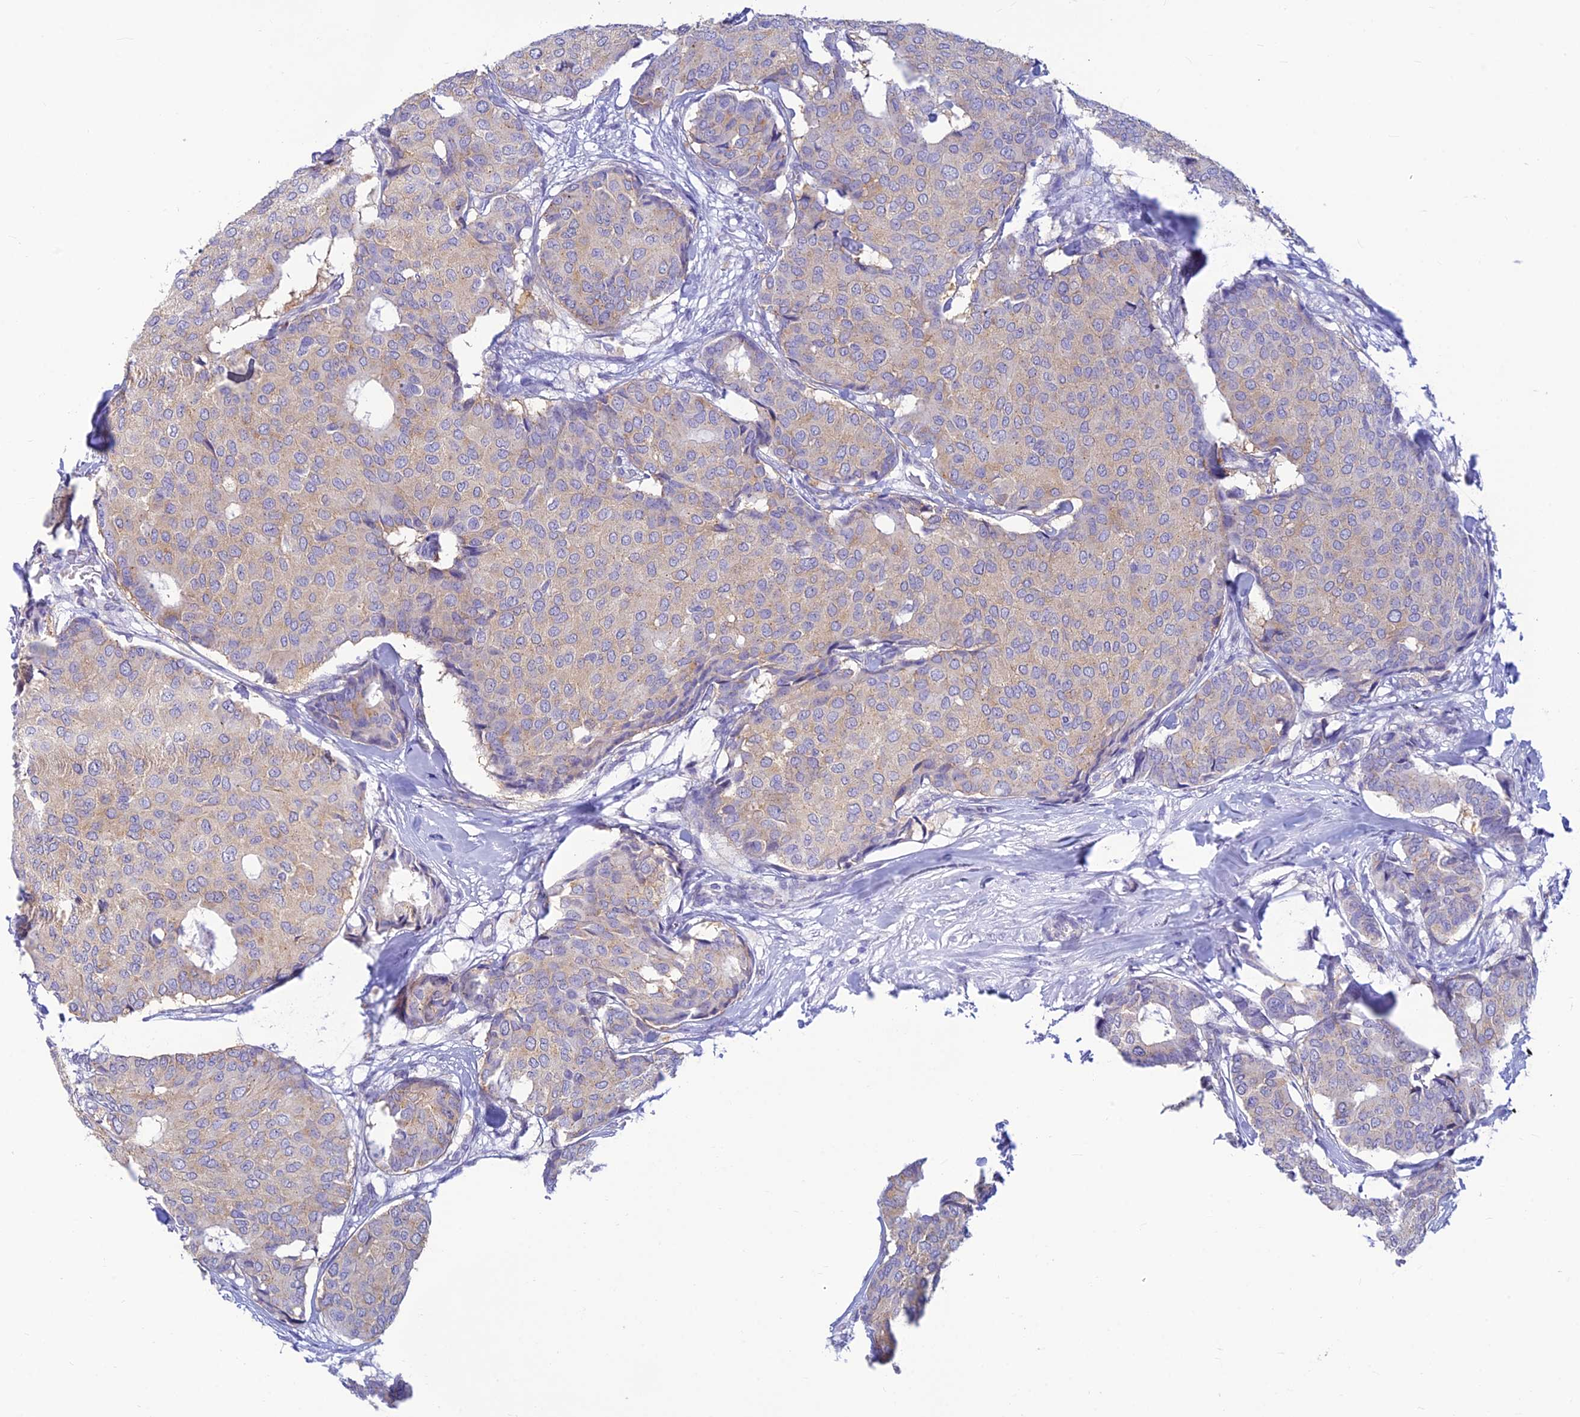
{"staining": {"intensity": "weak", "quantity": "<25%", "location": "cytoplasmic/membranous"}, "tissue": "breast cancer", "cell_type": "Tumor cells", "image_type": "cancer", "snomed": [{"axis": "morphology", "description": "Duct carcinoma"}, {"axis": "topography", "description": "Breast"}], "caption": "Human infiltrating ductal carcinoma (breast) stained for a protein using immunohistochemistry reveals no staining in tumor cells.", "gene": "INKA1", "patient": {"sex": "female", "age": 75}}